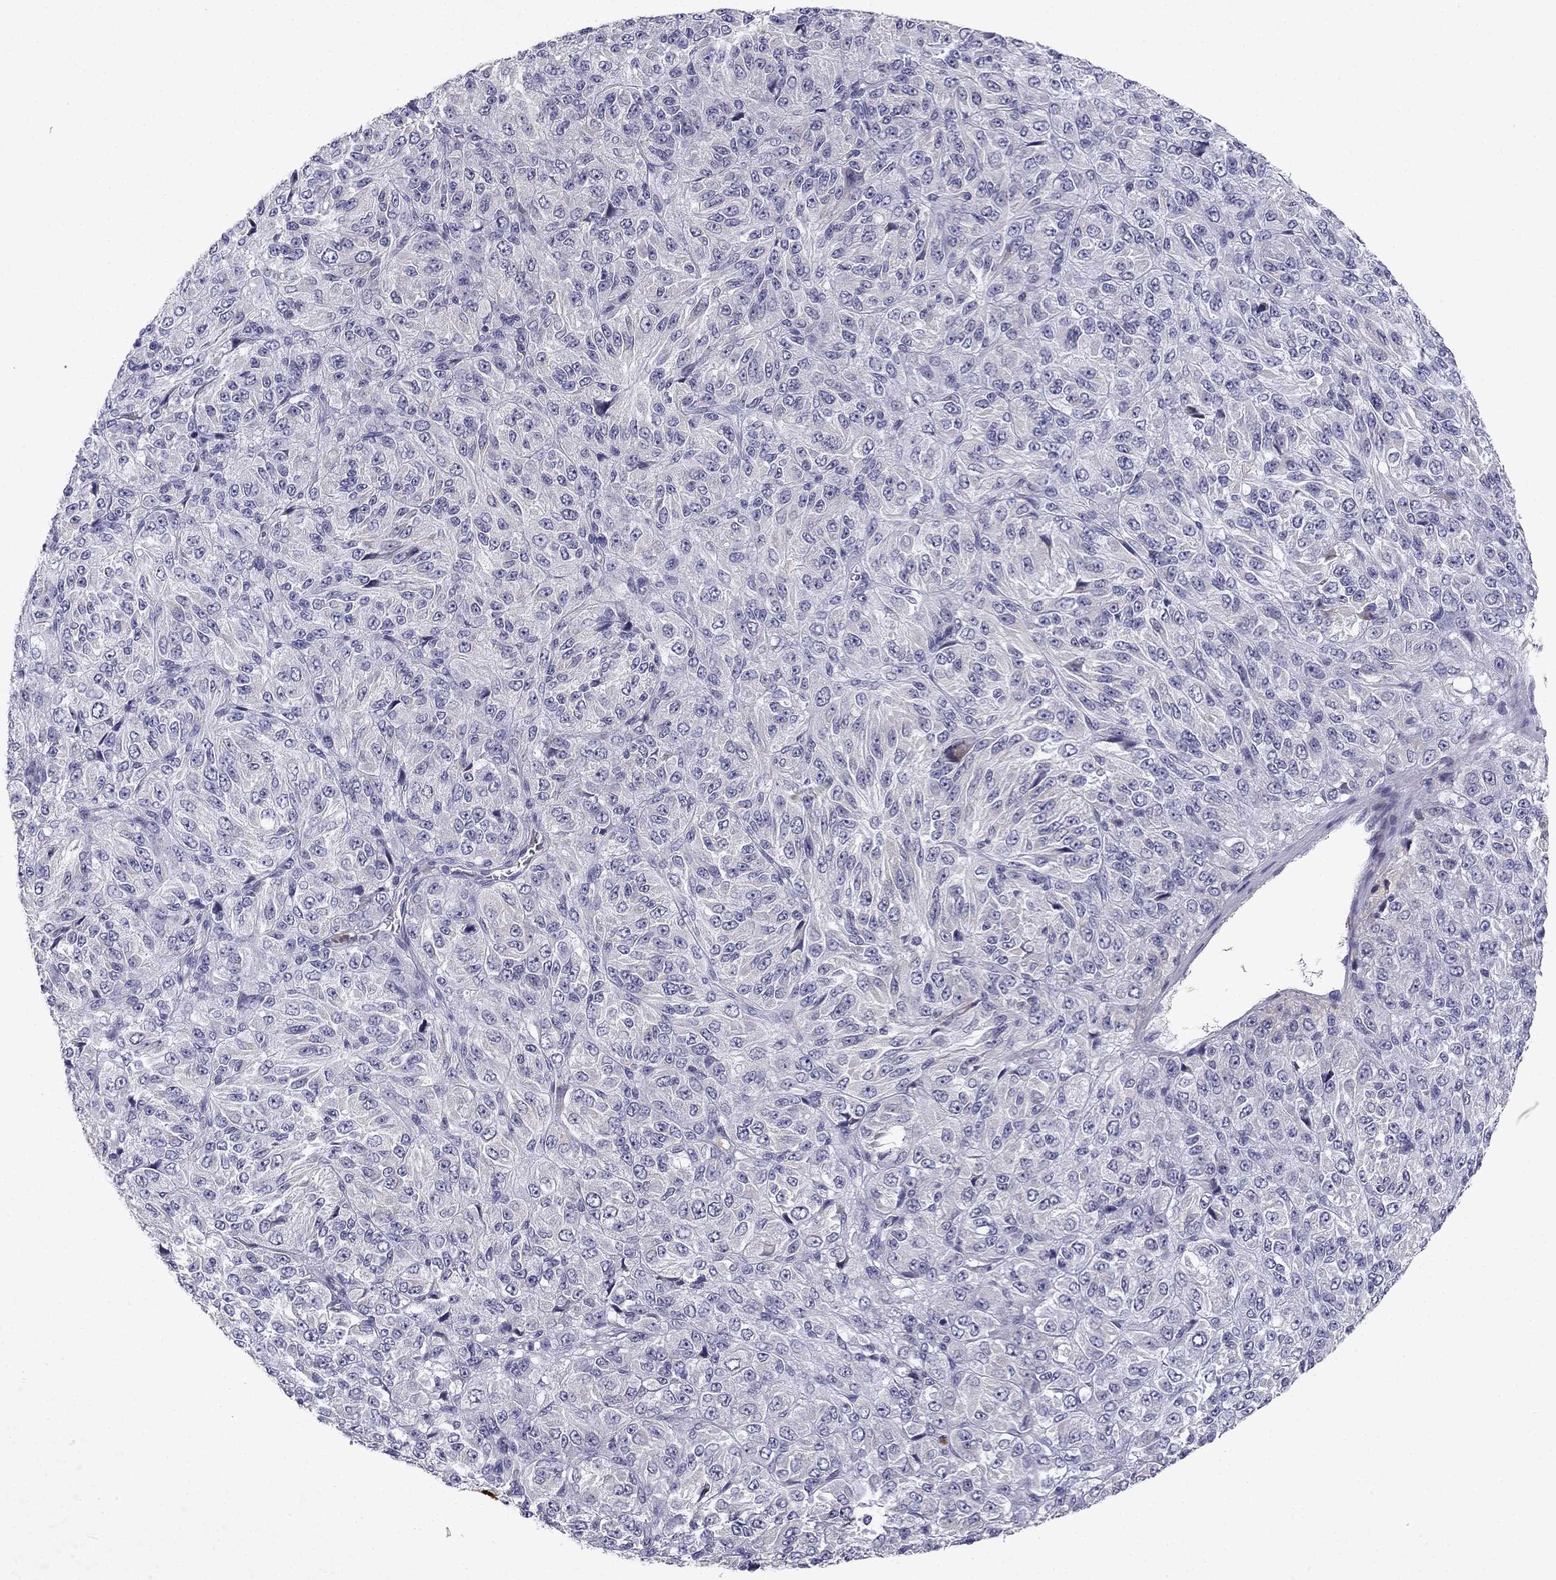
{"staining": {"intensity": "negative", "quantity": "none", "location": "none"}, "tissue": "melanoma", "cell_type": "Tumor cells", "image_type": "cancer", "snomed": [{"axis": "morphology", "description": "Malignant melanoma, Metastatic site"}, {"axis": "topography", "description": "Brain"}], "caption": "This is an immunohistochemistry histopathology image of malignant melanoma (metastatic site). There is no staining in tumor cells.", "gene": "SLC6A4", "patient": {"sex": "female", "age": 56}}